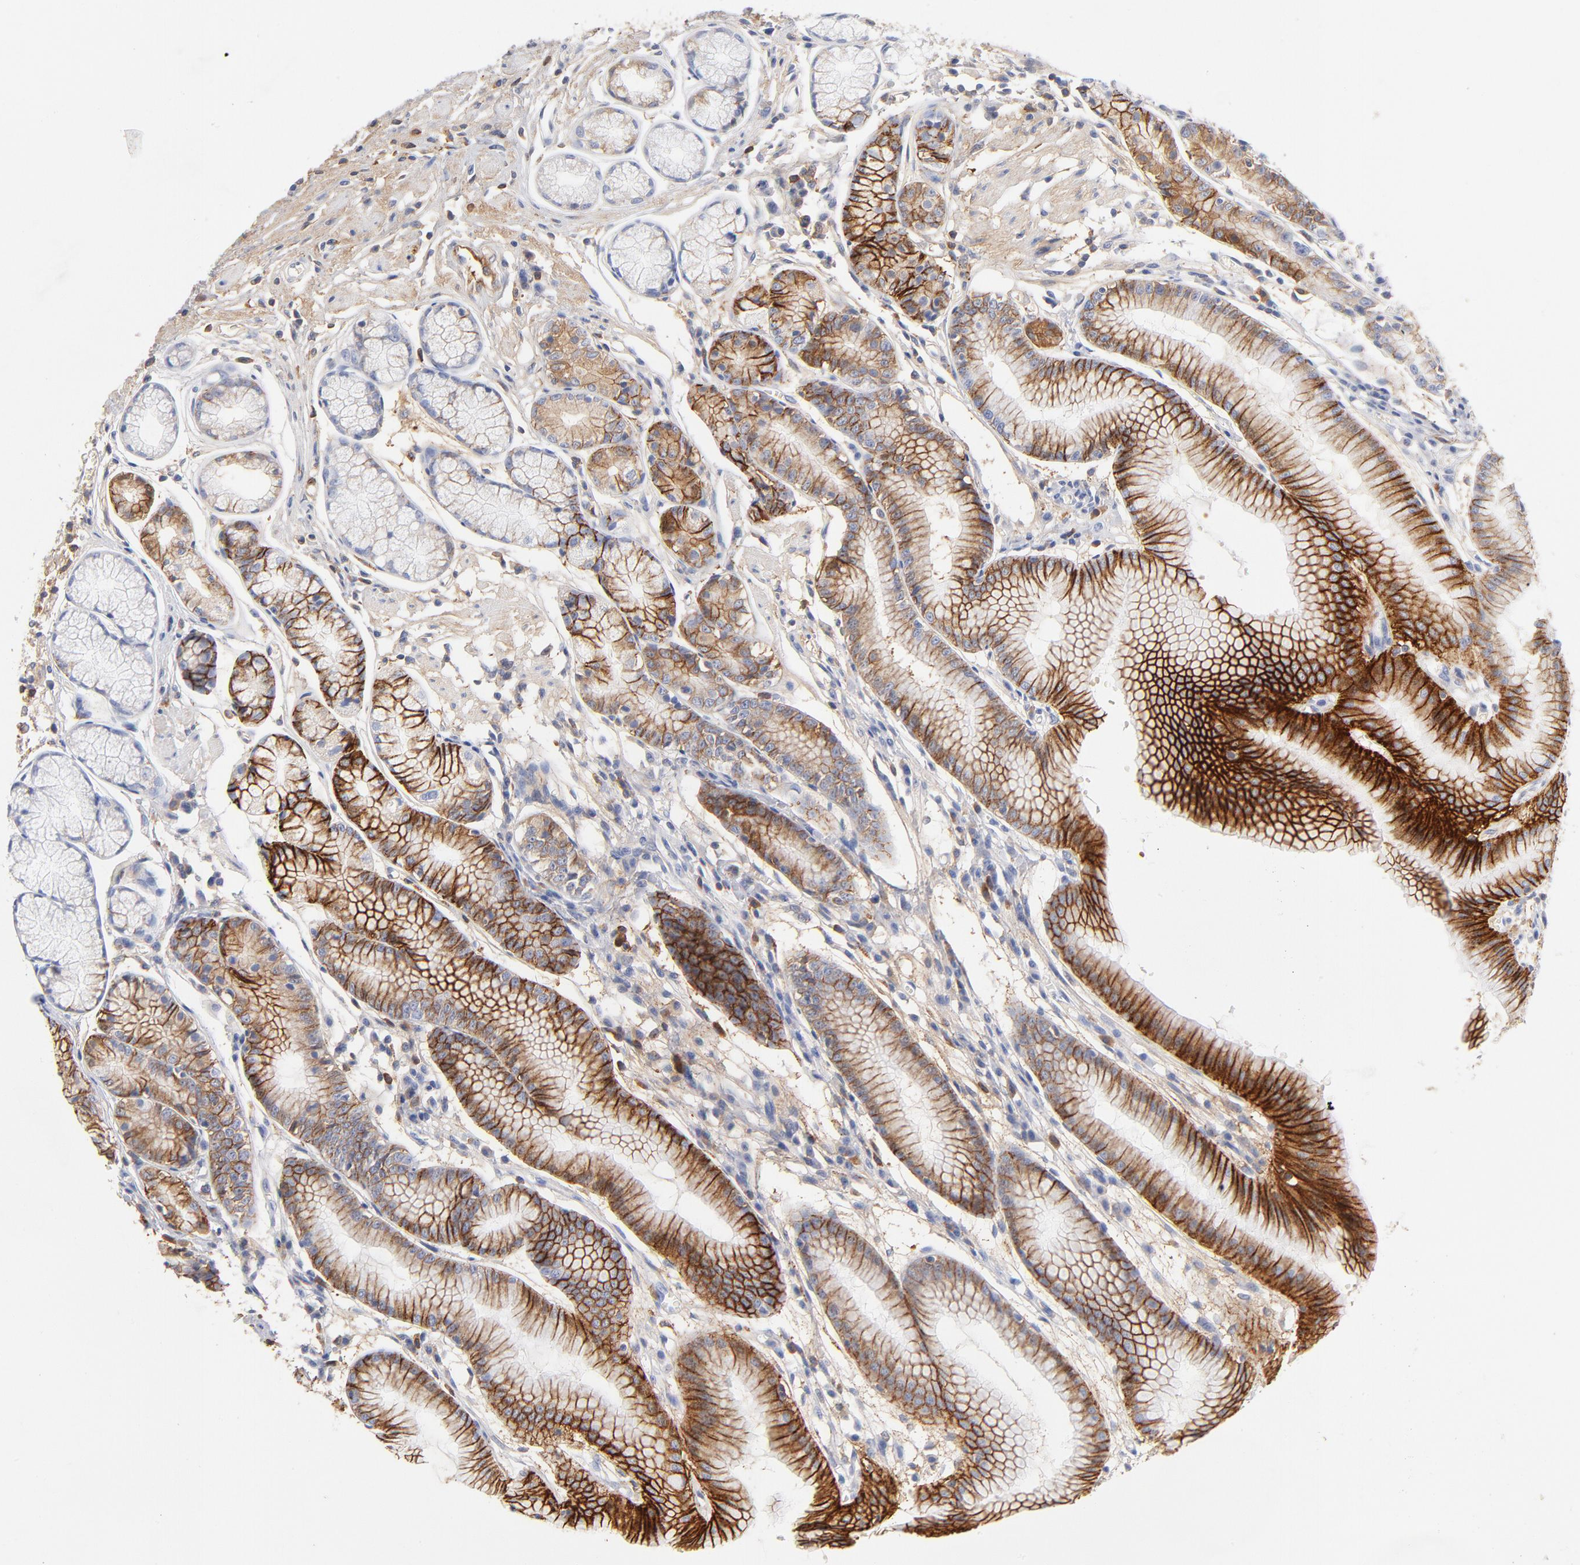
{"staining": {"intensity": "moderate", "quantity": "25%-75%", "location": "cytoplasmic/membranous"}, "tissue": "stomach", "cell_type": "Glandular cells", "image_type": "normal", "snomed": [{"axis": "morphology", "description": "Normal tissue, NOS"}, {"axis": "morphology", "description": "Inflammation, NOS"}, {"axis": "topography", "description": "Stomach, lower"}], "caption": "Moderate cytoplasmic/membranous expression is identified in approximately 25%-75% of glandular cells in normal stomach.", "gene": "C3", "patient": {"sex": "male", "age": 59}}